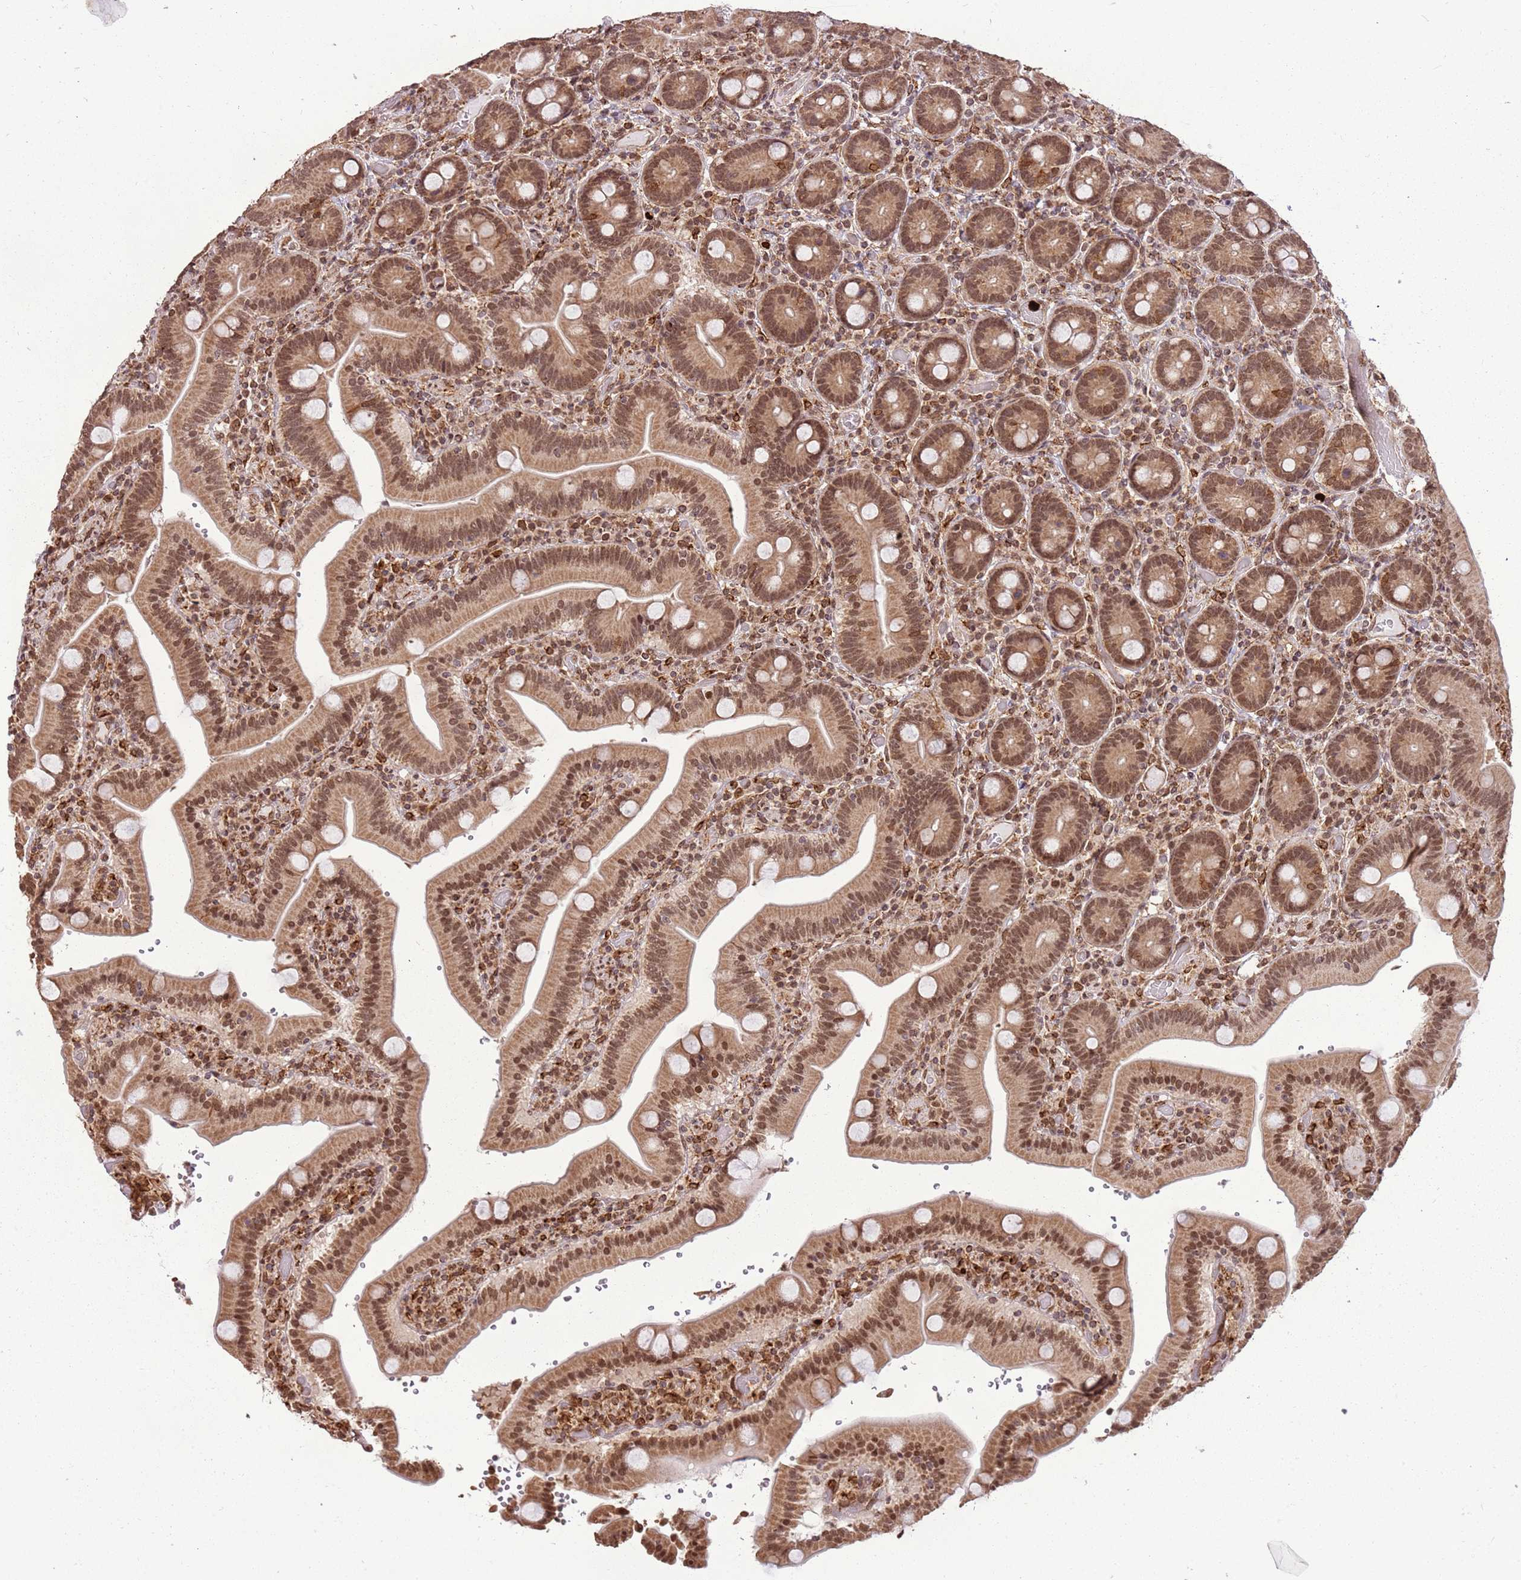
{"staining": {"intensity": "moderate", "quantity": ">75%", "location": "cytoplasmic/membranous,nuclear"}, "tissue": "duodenum", "cell_type": "Glandular cells", "image_type": "normal", "snomed": [{"axis": "morphology", "description": "Normal tissue, NOS"}, {"axis": "topography", "description": "Duodenum"}], "caption": "Immunohistochemistry (IHC) photomicrograph of benign duodenum: human duodenum stained using immunohistochemistry displays medium levels of moderate protein expression localized specifically in the cytoplasmic/membranous,nuclear of glandular cells, appearing as a cytoplasmic/membranous,nuclear brown color.", "gene": "CEP170", "patient": {"sex": "female", "age": 62}}